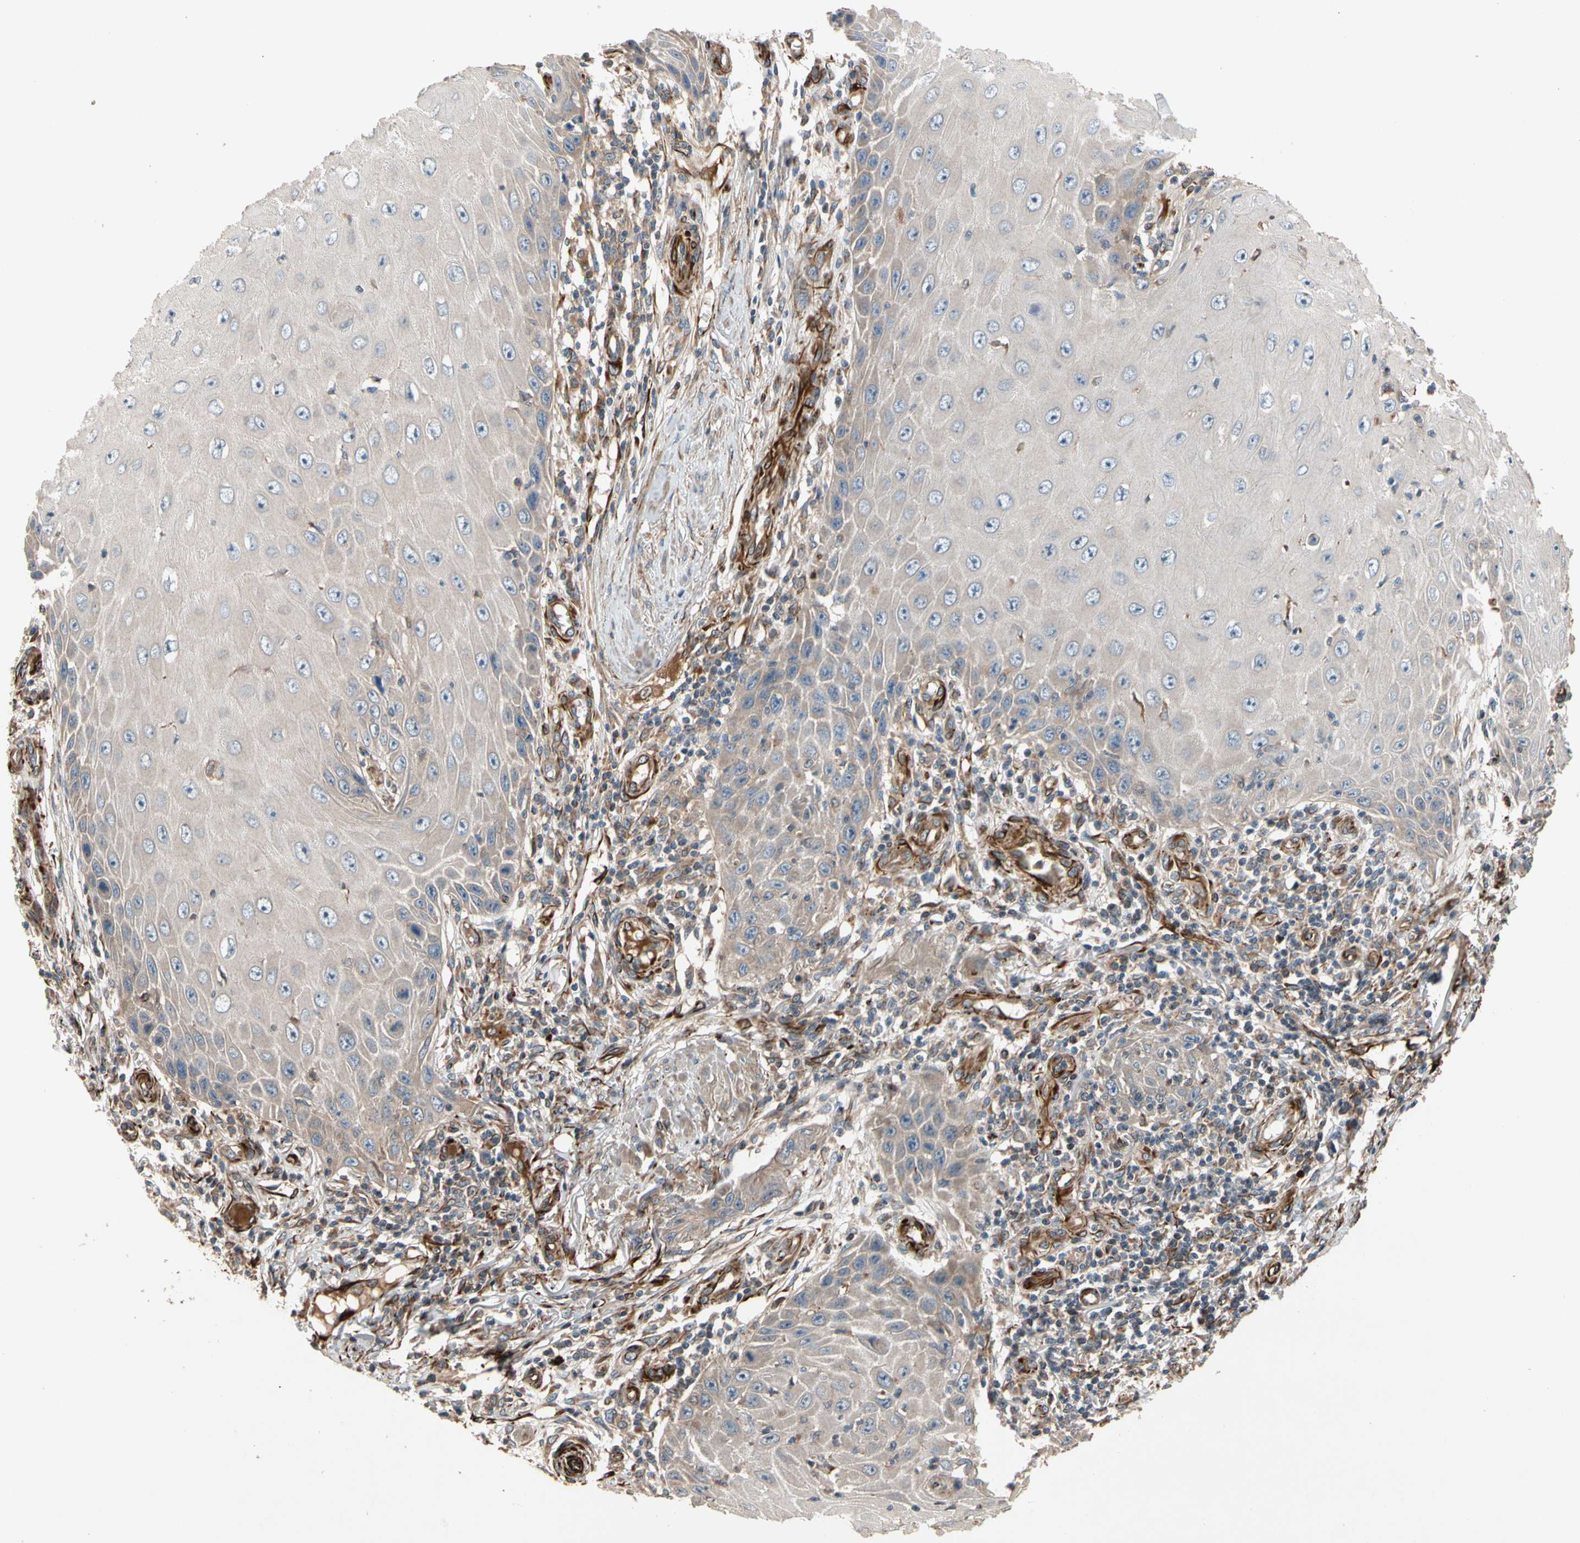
{"staining": {"intensity": "weak", "quantity": "25%-75%", "location": "cytoplasmic/membranous"}, "tissue": "skin cancer", "cell_type": "Tumor cells", "image_type": "cancer", "snomed": [{"axis": "morphology", "description": "Squamous cell carcinoma, NOS"}, {"axis": "topography", "description": "Skin"}], "caption": "A brown stain shows weak cytoplasmic/membranous expression of a protein in human squamous cell carcinoma (skin) tumor cells.", "gene": "FGD6", "patient": {"sex": "female", "age": 73}}